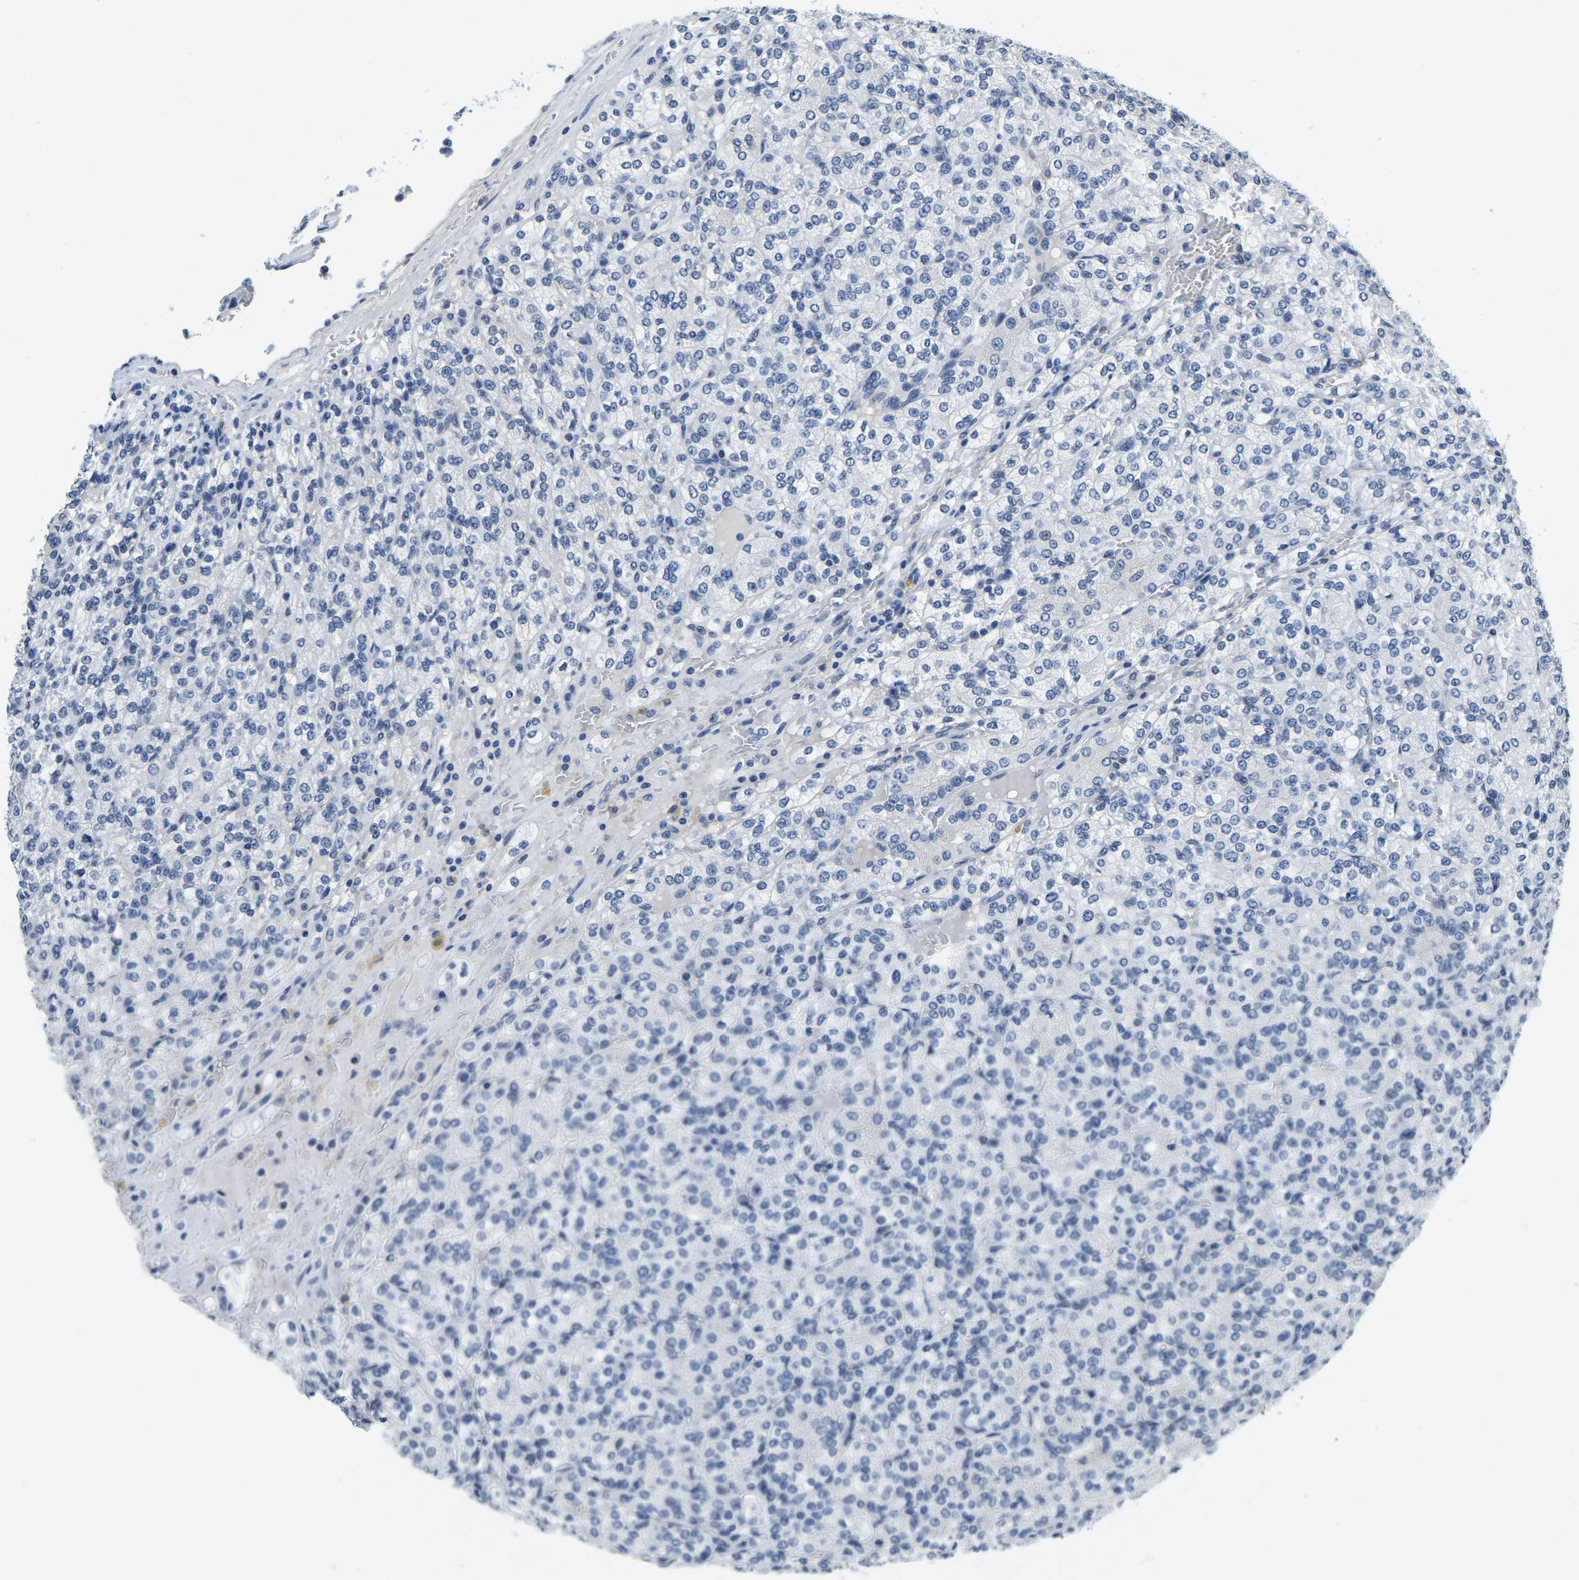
{"staining": {"intensity": "negative", "quantity": "none", "location": "none"}, "tissue": "renal cancer", "cell_type": "Tumor cells", "image_type": "cancer", "snomed": [{"axis": "morphology", "description": "Adenocarcinoma, NOS"}, {"axis": "topography", "description": "Kidney"}], "caption": "DAB immunohistochemical staining of human renal cancer displays no significant staining in tumor cells.", "gene": "RANBP2", "patient": {"sex": "male", "age": 77}}